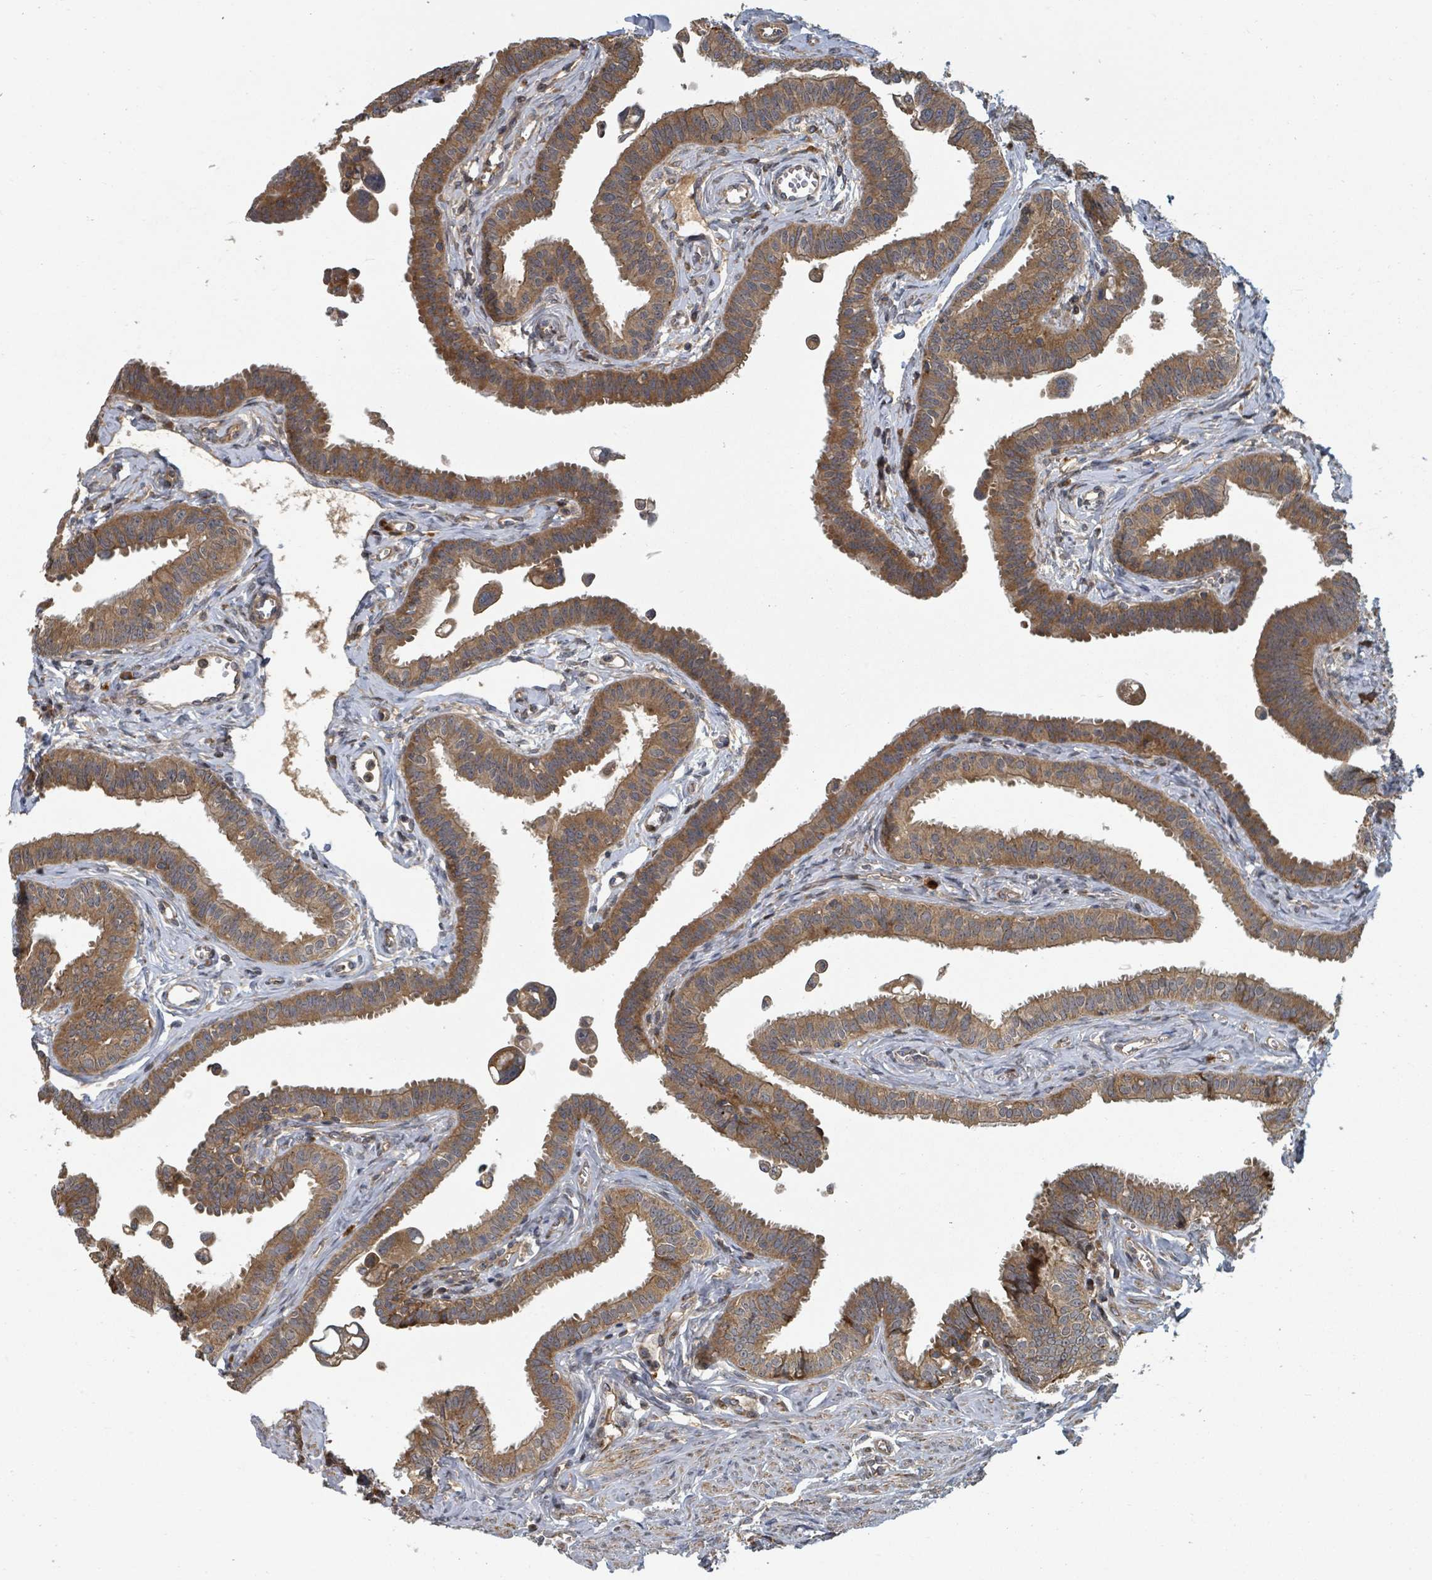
{"staining": {"intensity": "moderate", "quantity": ">75%", "location": "cytoplasmic/membranous"}, "tissue": "fallopian tube", "cell_type": "Glandular cells", "image_type": "normal", "snomed": [{"axis": "morphology", "description": "Normal tissue, NOS"}, {"axis": "morphology", "description": "Carcinoma, NOS"}, {"axis": "topography", "description": "Fallopian tube"}, {"axis": "topography", "description": "Ovary"}], "caption": "Immunohistochemical staining of unremarkable human fallopian tube displays medium levels of moderate cytoplasmic/membranous positivity in about >75% of glandular cells.", "gene": "DPM1", "patient": {"sex": "female", "age": 59}}